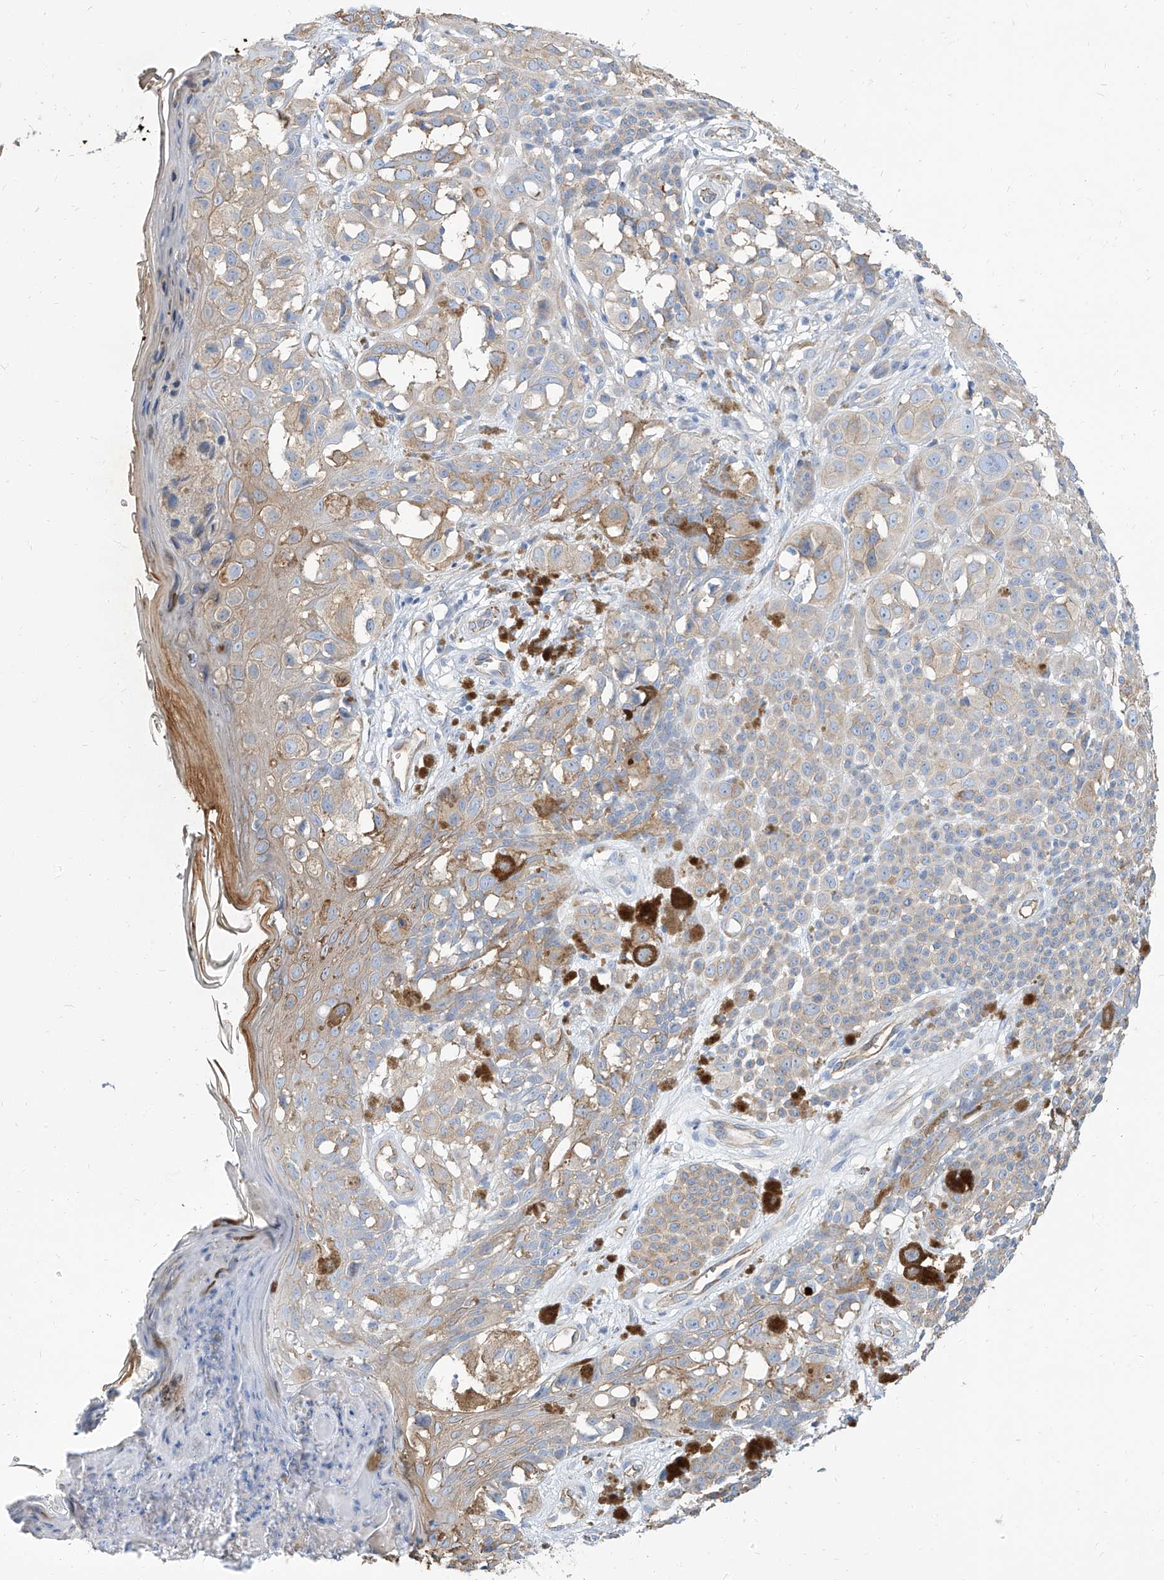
{"staining": {"intensity": "weak", "quantity": "<25%", "location": "cytoplasmic/membranous"}, "tissue": "melanoma", "cell_type": "Tumor cells", "image_type": "cancer", "snomed": [{"axis": "morphology", "description": "Malignant melanoma, NOS"}, {"axis": "topography", "description": "Skin of leg"}], "caption": "The micrograph shows no staining of tumor cells in malignant melanoma. The staining was performed using DAB to visualize the protein expression in brown, while the nuclei were stained in blue with hematoxylin (Magnification: 20x).", "gene": "TXLNB", "patient": {"sex": "female", "age": 72}}